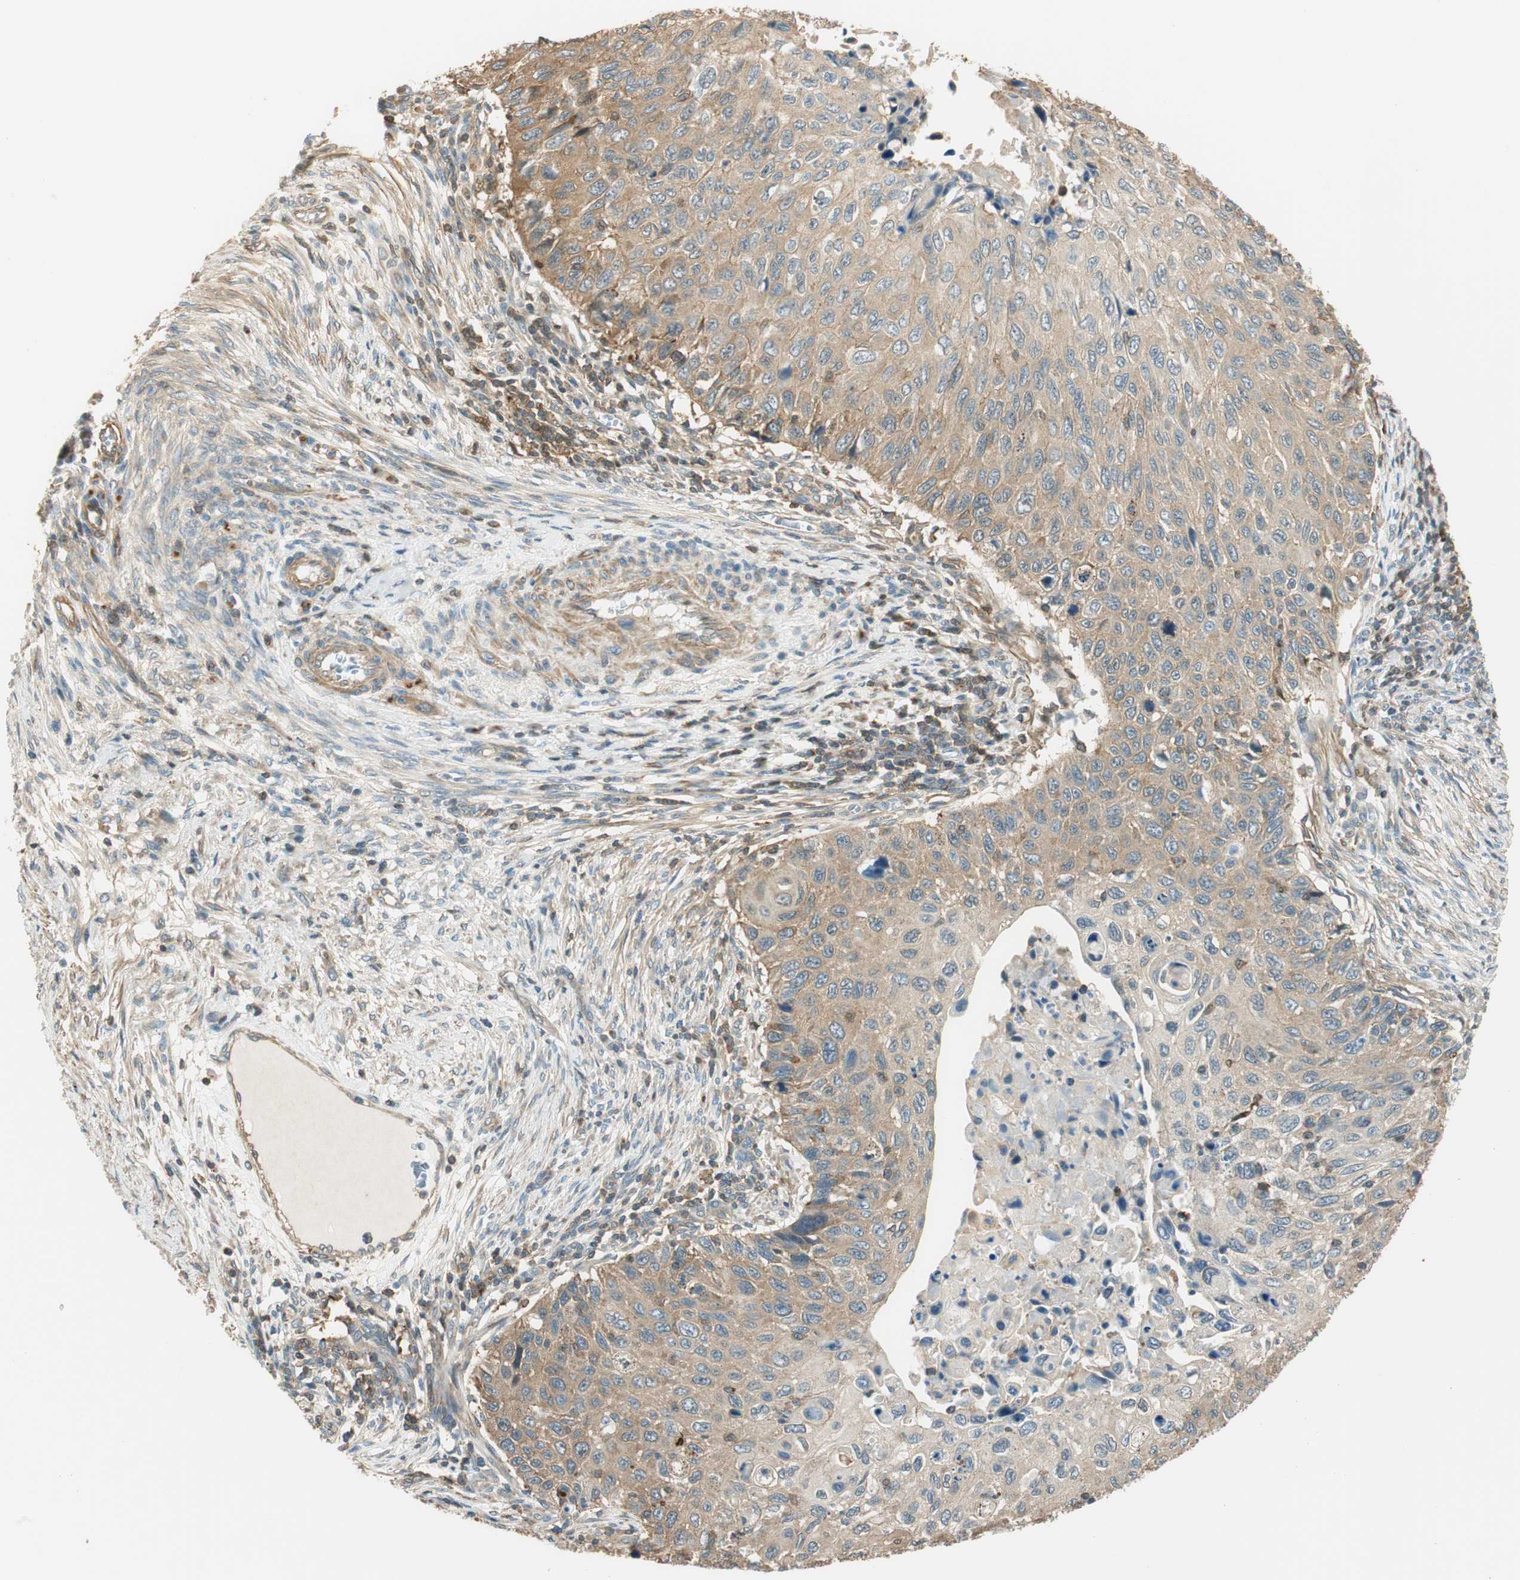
{"staining": {"intensity": "moderate", "quantity": ">75%", "location": "cytoplasmic/membranous"}, "tissue": "cervical cancer", "cell_type": "Tumor cells", "image_type": "cancer", "snomed": [{"axis": "morphology", "description": "Squamous cell carcinoma, NOS"}, {"axis": "topography", "description": "Cervix"}], "caption": "Immunohistochemistry (IHC) image of neoplastic tissue: cervical cancer (squamous cell carcinoma) stained using immunohistochemistry (IHC) demonstrates medium levels of moderate protein expression localized specifically in the cytoplasmic/membranous of tumor cells, appearing as a cytoplasmic/membranous brown color.", "gene": "PI4K2B", "patient": {"sex": "female", "age": 70}}